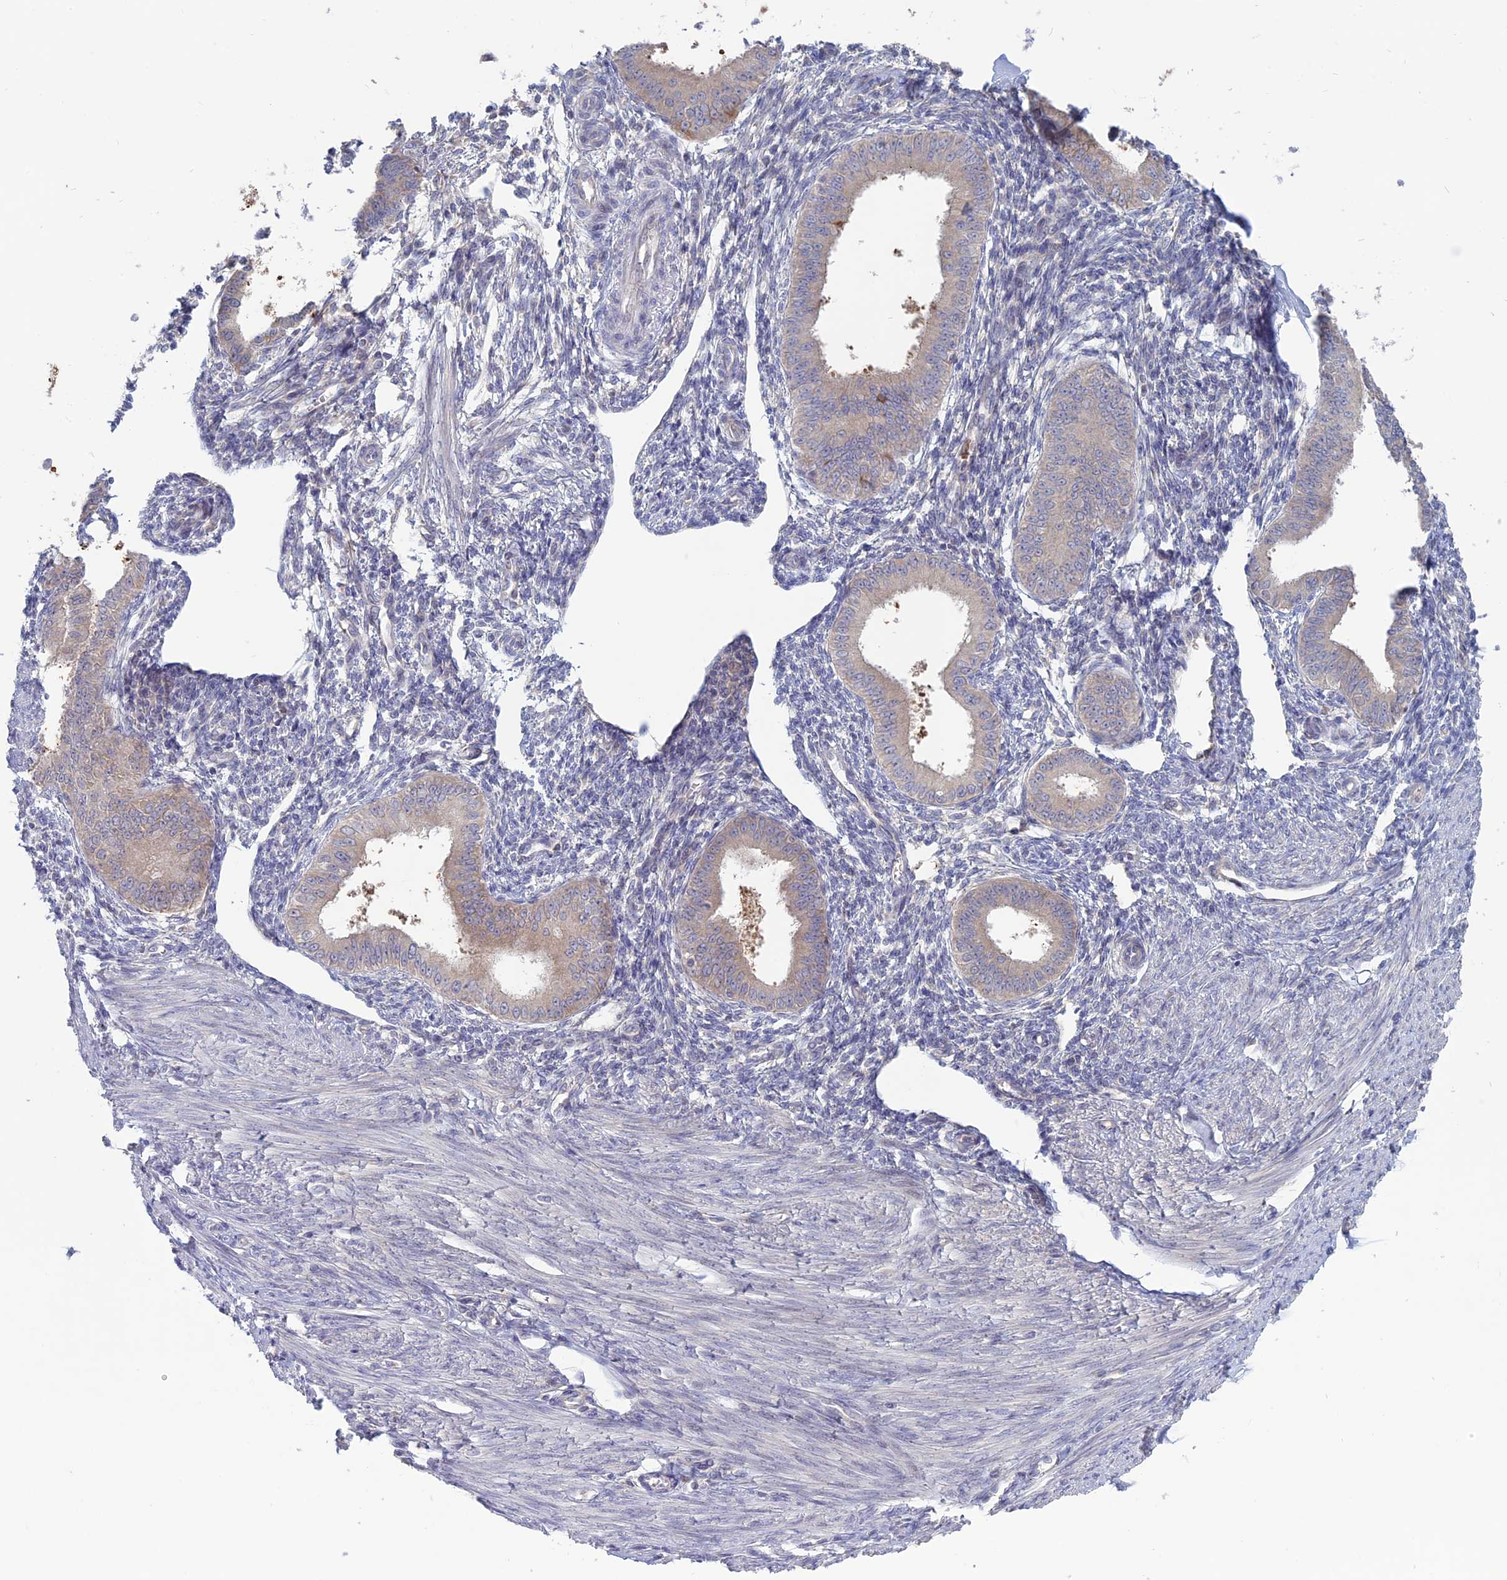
{"staining": {"intensity": "weak", "quantity": "<25%", "location": "cytoplasmic/membranous"}, "tissue": "endometrium", "cell_type": "Cells in endometrial stroma", "image_type": "normal", "snomed": [{"axis": "morphology", "description": "Normal tissue, NOS"}, {"axis": "topography", "description": "Uterus"}, {"axis": "topography", "description": "Endometrium"}], "caption": "Cells in endometrial stroma are negative for brown protein staining in unremarkable endometrium. (IHC, brightfield microscopy, high magnification).", "gene": "TMEM208", "patient": {"sex": "female", "age": 48}}